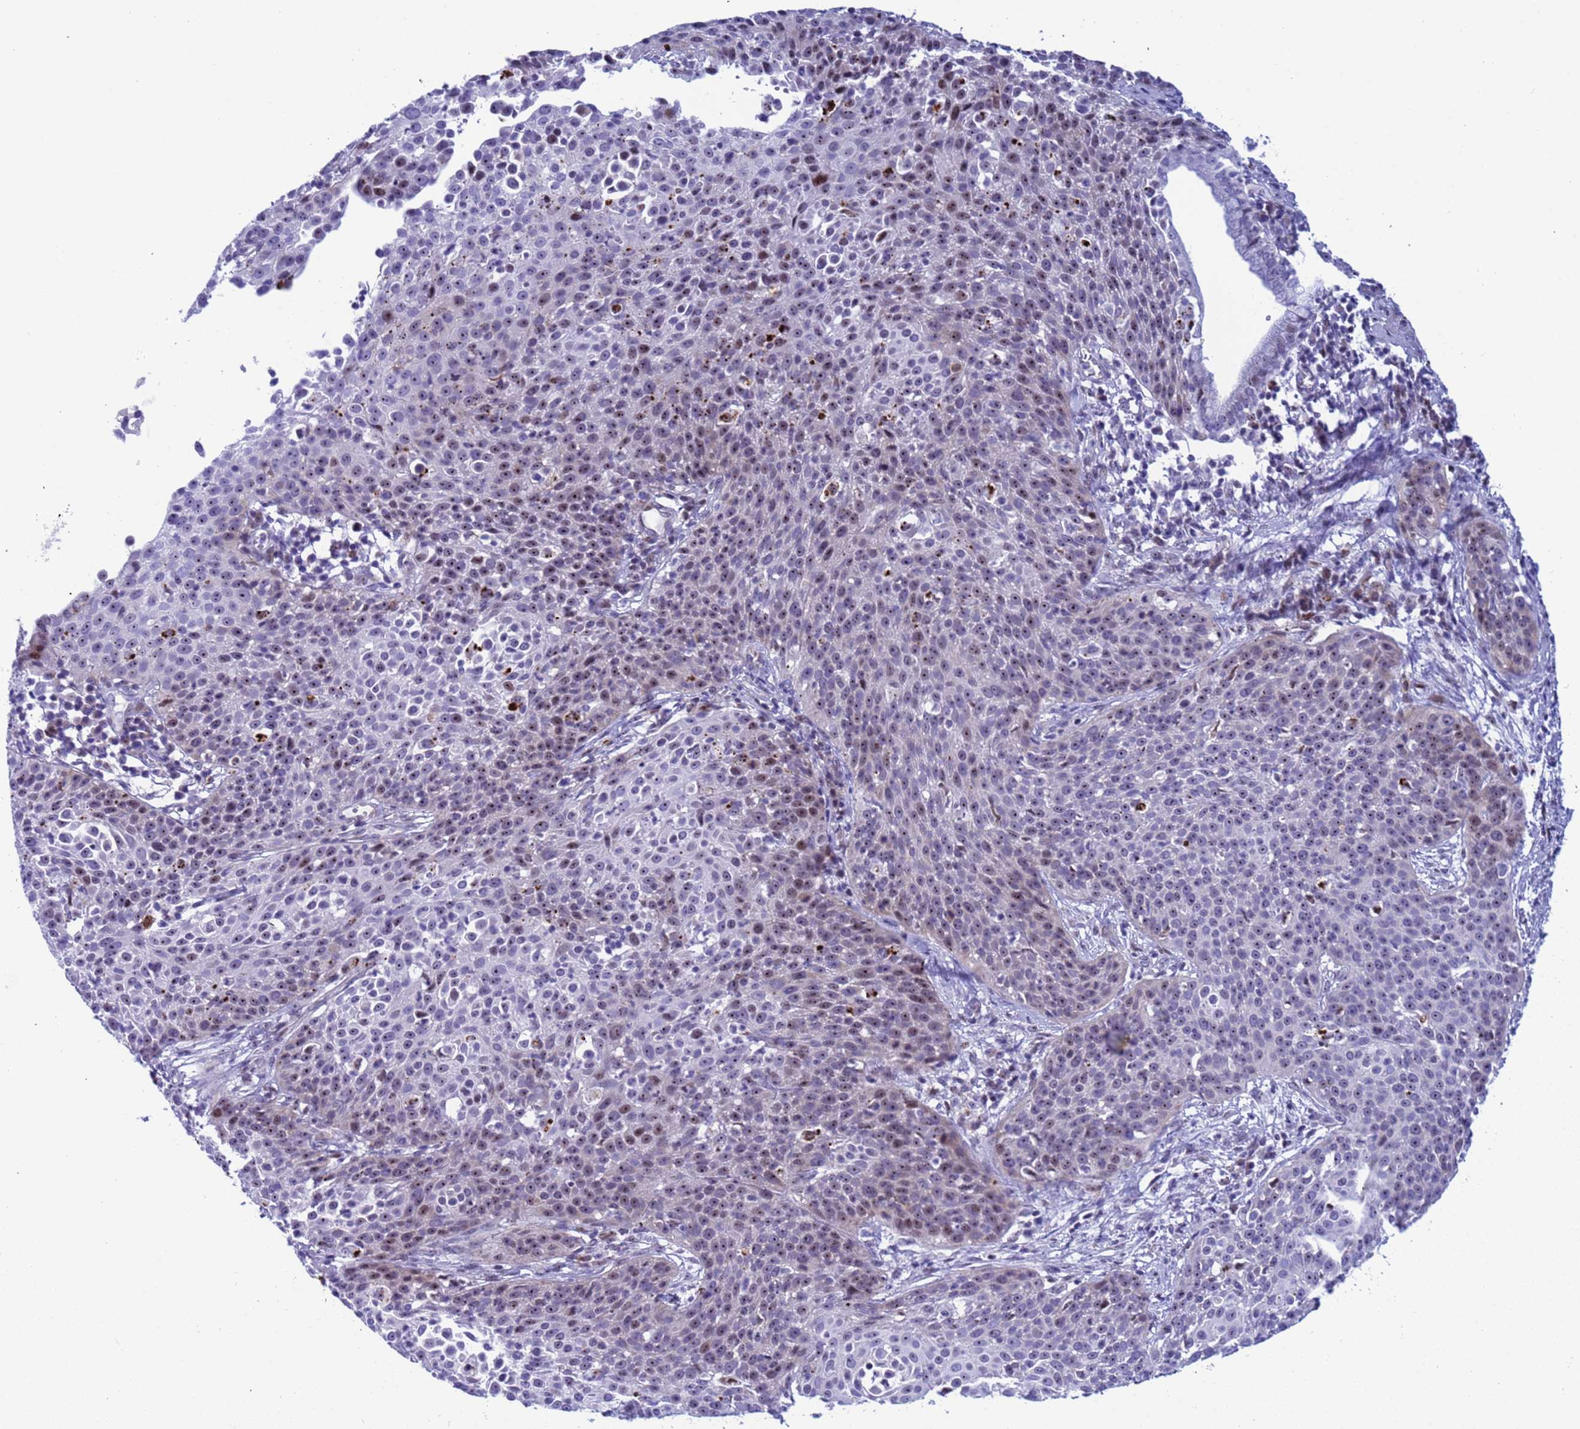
{"staining": {"intensity": "moderate", "quantity": "<25%", "location": "nuclear"}, "tissue": "cervical cancer", "cell_type": "Tumor cells", "image_type": "cancer", "snomed": [{"axis": "morphology", "description": "Squamous cell carcinoma, NOS"}, {"axis": "topography", "description": "Cervix"}], "caption": "A brown stain labels moderate nuclear staining of a protein in cervical squamous cell carcinoma tumor cells.", "gene": "POP5", "patient": {"sex": "female", "age": 38}}